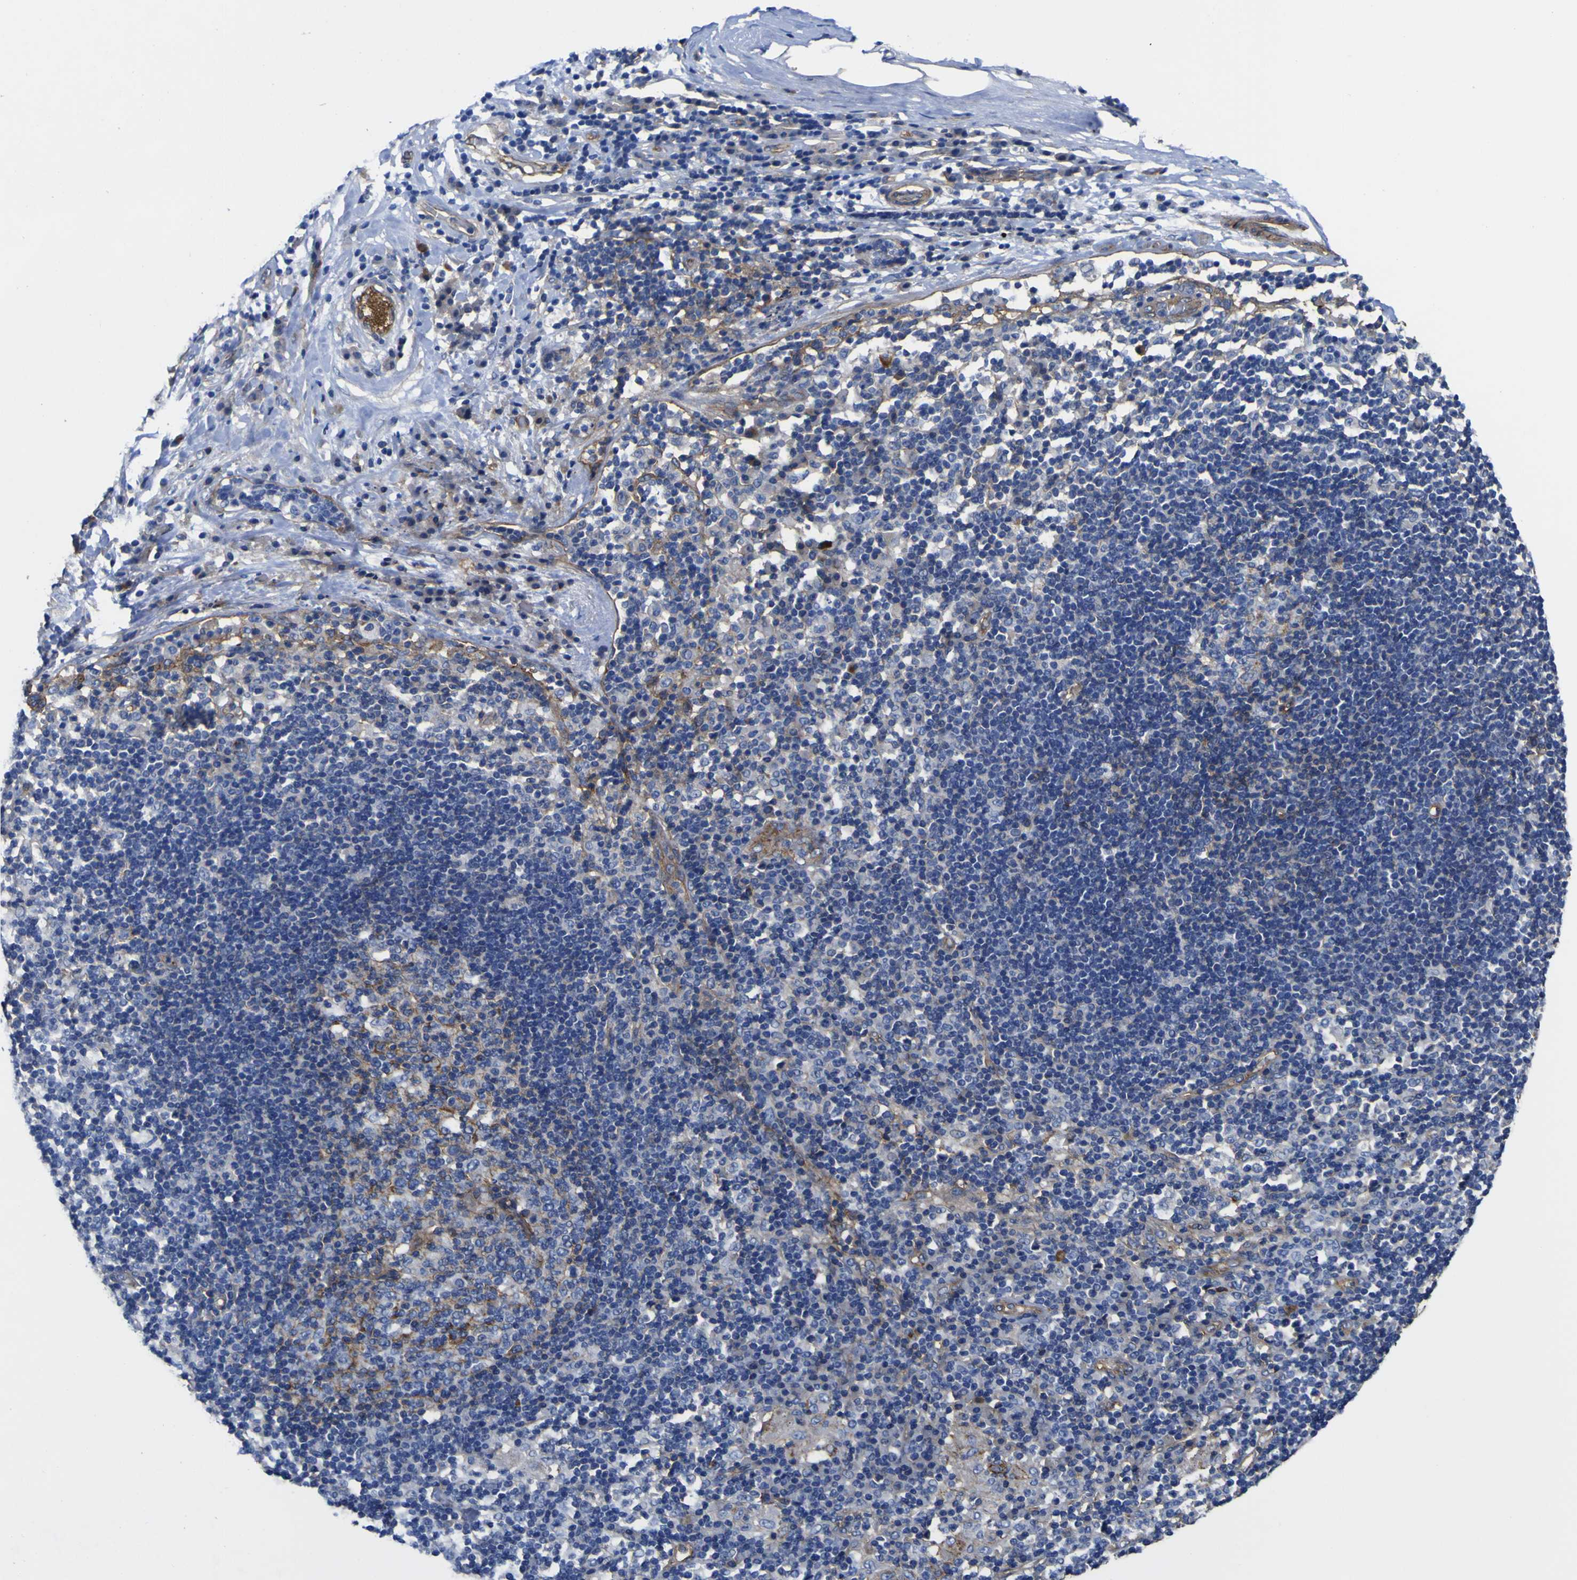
{"staining": {"intensity": "weak", "quantity": ">75%", "location": "cytoplasmic/membranous"}, "tissue": "adipose tissue", "cell_type": "Adipocytes", "image_type": "normal", "snomed": [{"axis": "morphology", "description": "Normal tissue, NOS"}, {"axis": "morphology", "description": "Adenocarcinoma, NOS"}, {"axis": "topography", "description": "Esophagus"}], "caption": "Immunohistochemistry histopathology image of benign adipose tissue stained for a protein (brown), which demonstrates low levels of weak cytoplasmic/membranous staining in about >75% of adipocytes.", "gene": "CD151", "patient": {"sex": "male", "age": 62}}